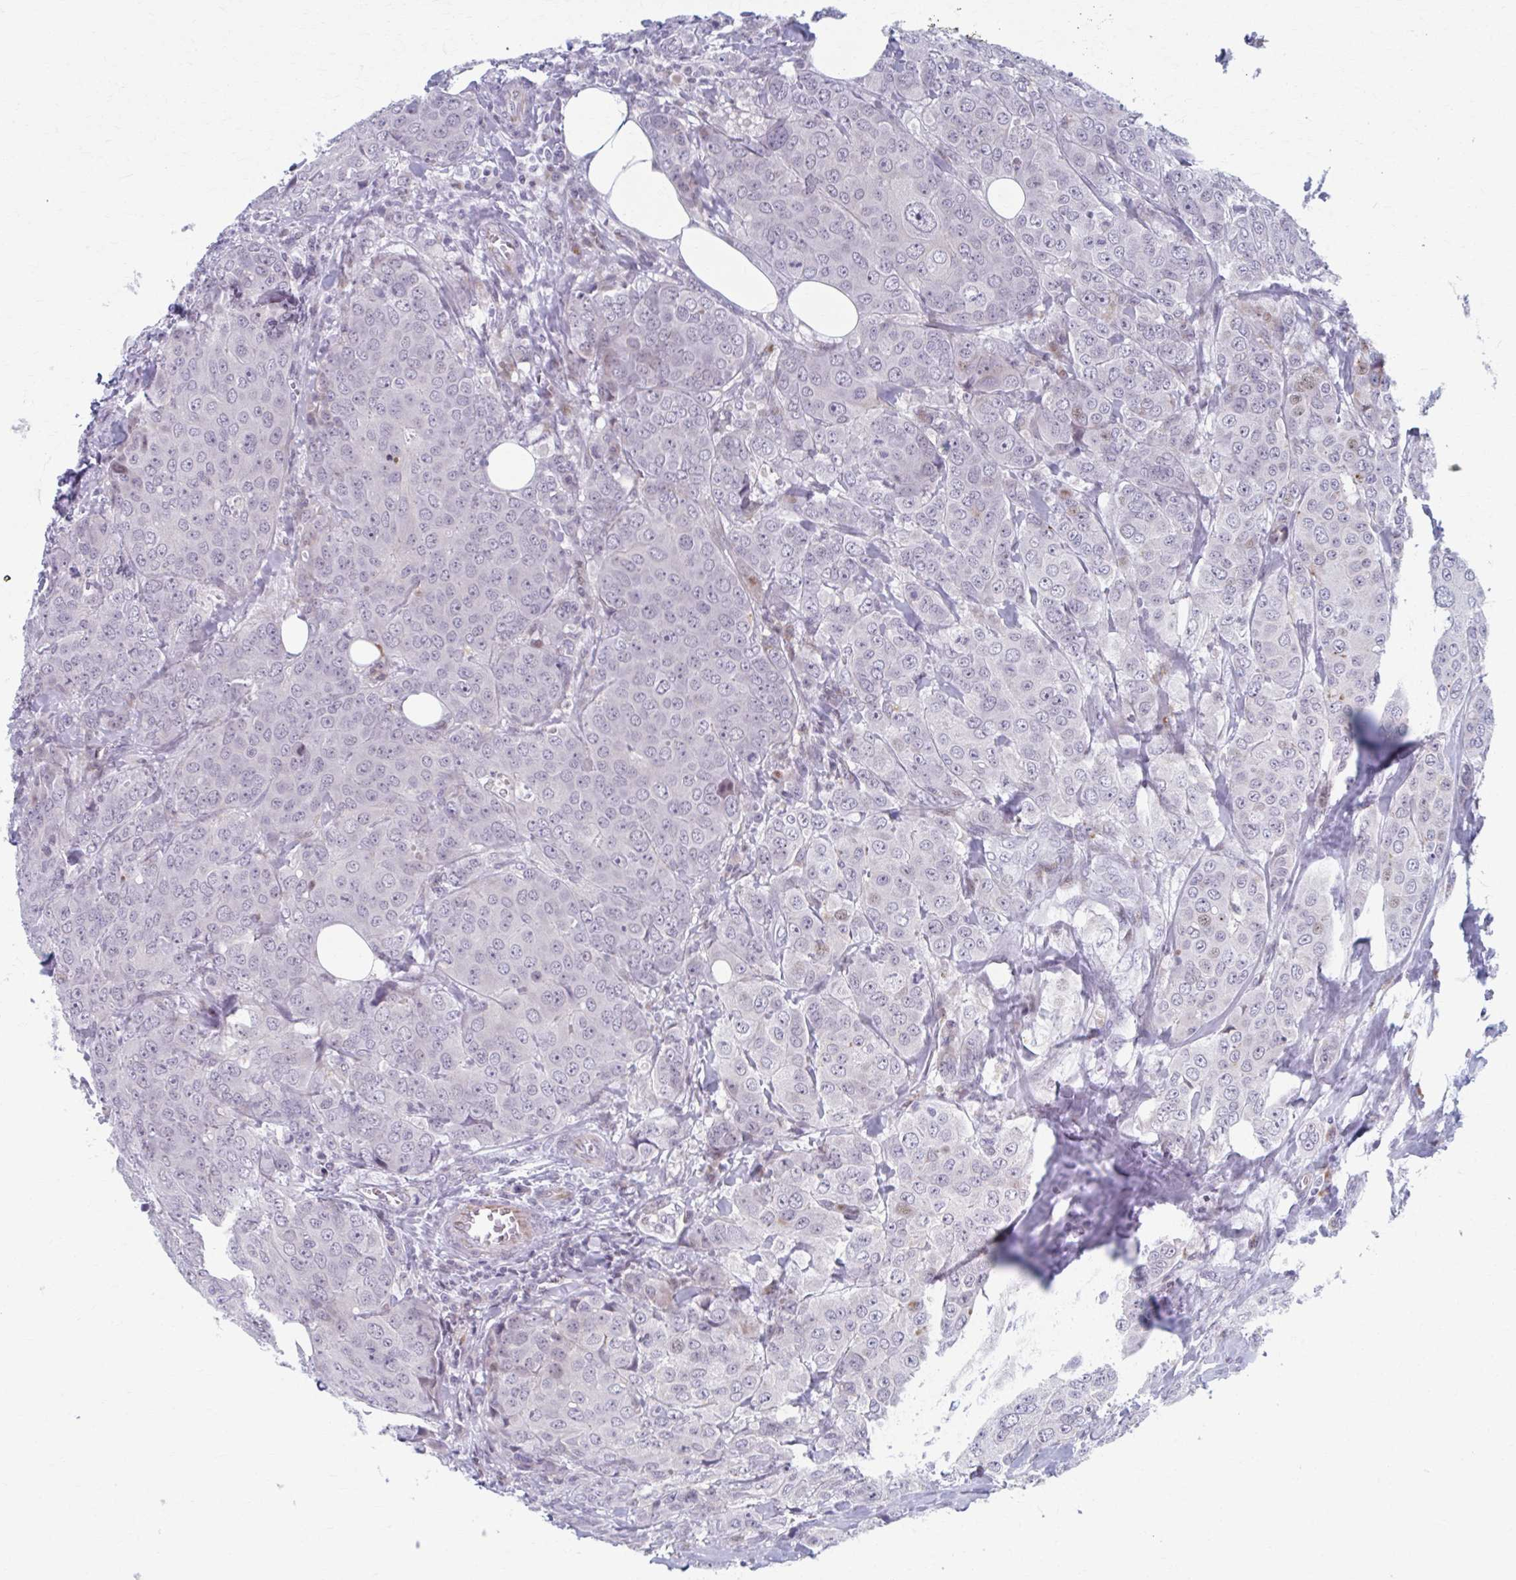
{"staining": {"intensity": "weak", "quantity": "<25%", "location": "cytoplasmic/membranous"}, "tissue": "breast cancer", "cell_type": "Tumor cells", "image_type": "cancer", "snomed": [{"axis": "morphology", "description": "Duct carcinoma"}, {"axis": "topography", "description": "Breast"}], "caption": "High power microscopy histopathology image of an immunohistochemistry (IHC) micrograph of intraductal carcinoma (breast), revealing no significant expression in tumor cells.", "gene": "ABHD16B", "patient": {"sex": "female", "age": 43}}